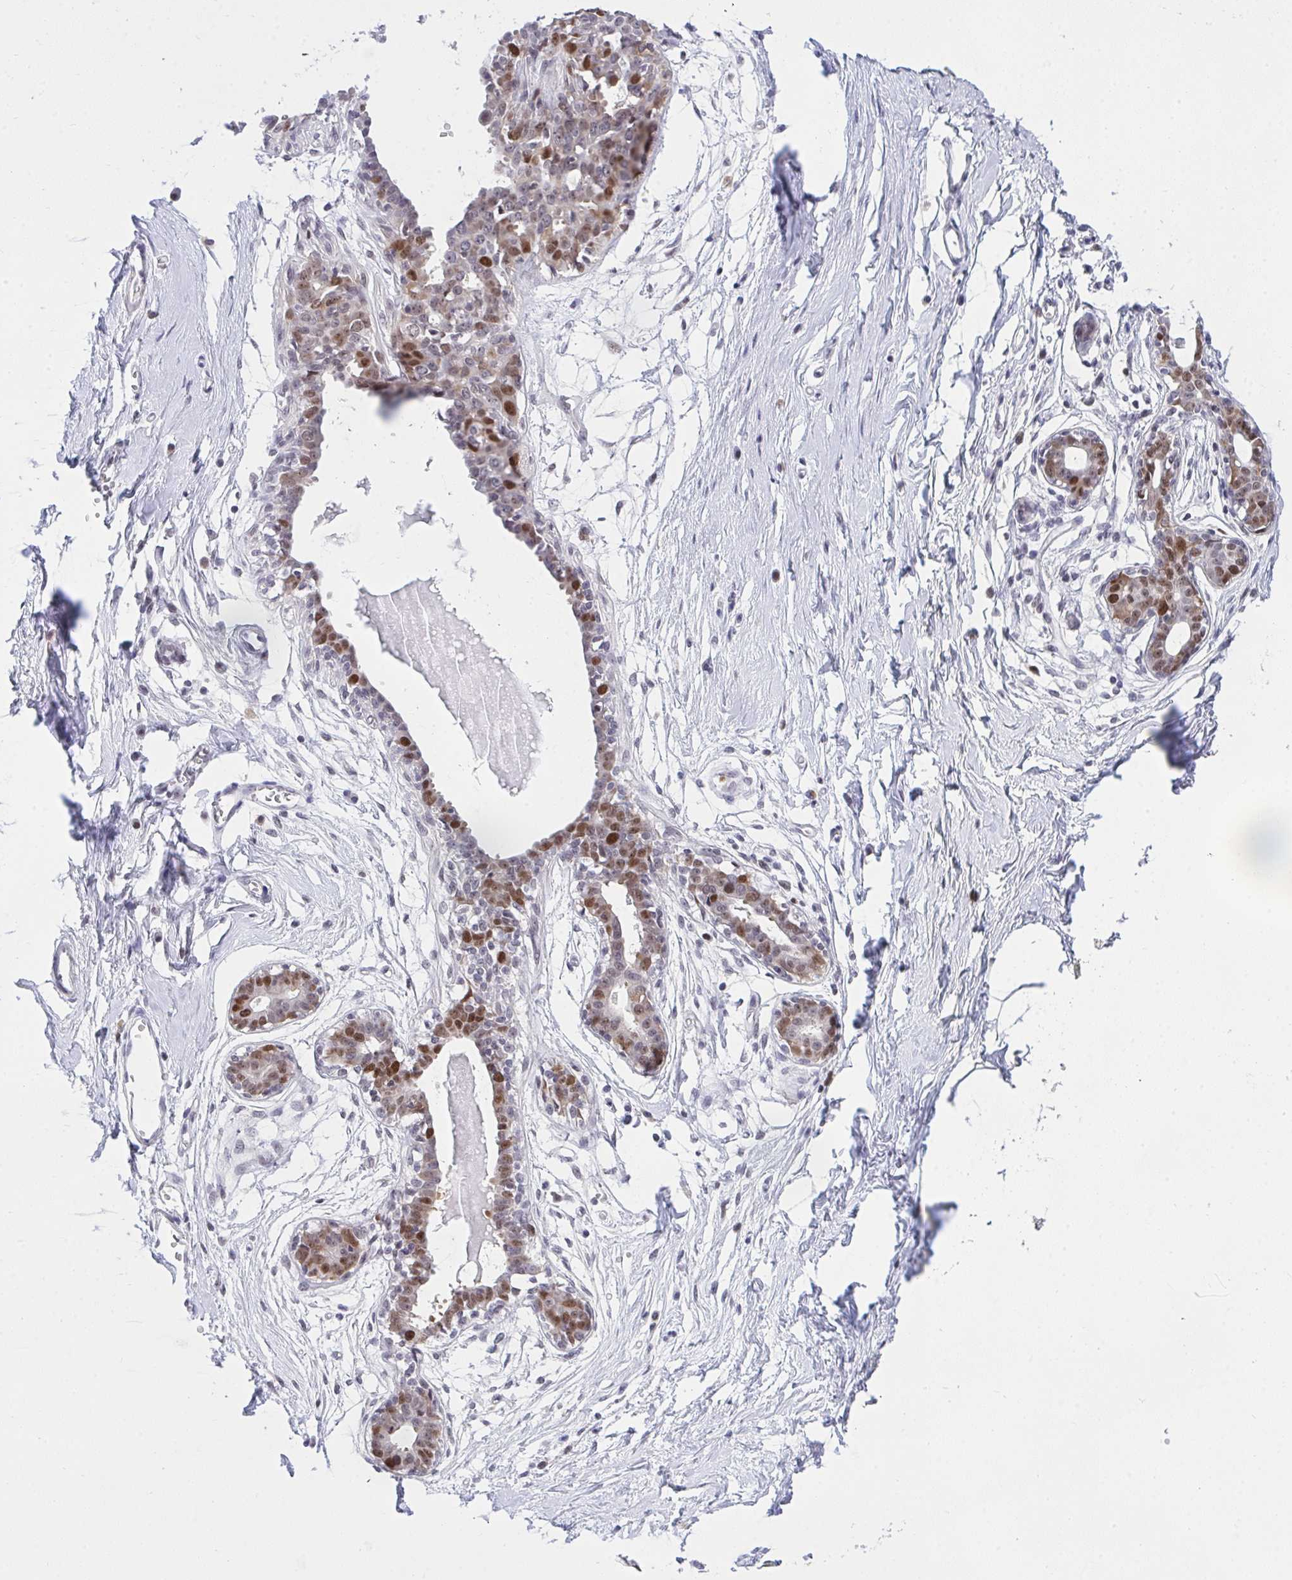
{"staining": {"intensity": "negative", "quantity": "none", "location": "none"}, "tissue": "breast", "cell_type": "Adipocytes", "image_type": "normal", "snomed": [{"axis": "morphology", "description": "Normal tissue, NOS"}, {"axis": "topography", "description": "Breast"}], "caption": "The immunohistochemistry (IHC) photomicrograph has no significant staining in adipocytes of breast.", "gene": "RFC4", "patient": {"sex": "female", "age": 45}}